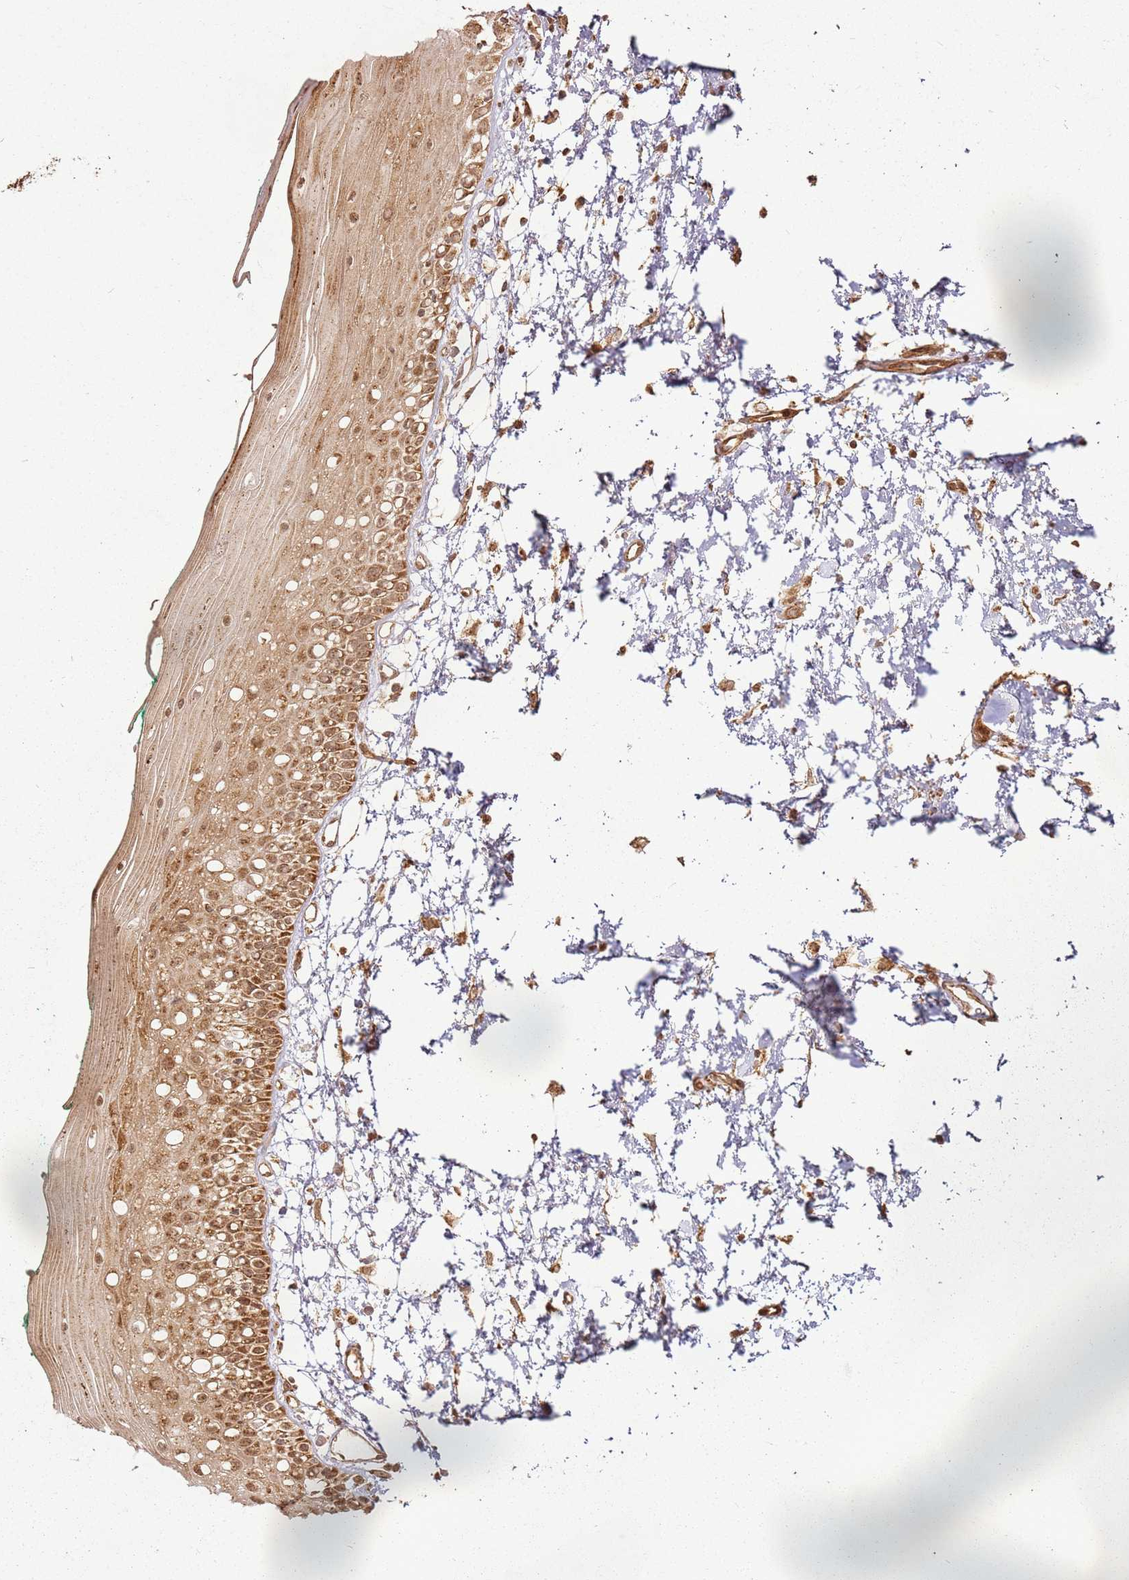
{"staining": {"intensity": "moderate", "quantity": ">75%", "location": "cytoplasmic/membranous"}, "tissue": "oral mucosa", "cell_type": "Squamous epithelial cells", "image_type": "normal", "snomed": [{"axis": "morphology", "description": "Normal tissue, NOS"}, {"axis": "topography", "description": "Oral tissue"}], "caption": "Immunohistochemistry (IHC) of unremarkable human oral mucosa displays medium levels of moderate cytoplasmic/membranous staining in about >75% of squamous epithelial cells.", "gene": "MRPS6", "patient": {"sex": "female", "age": 70}}